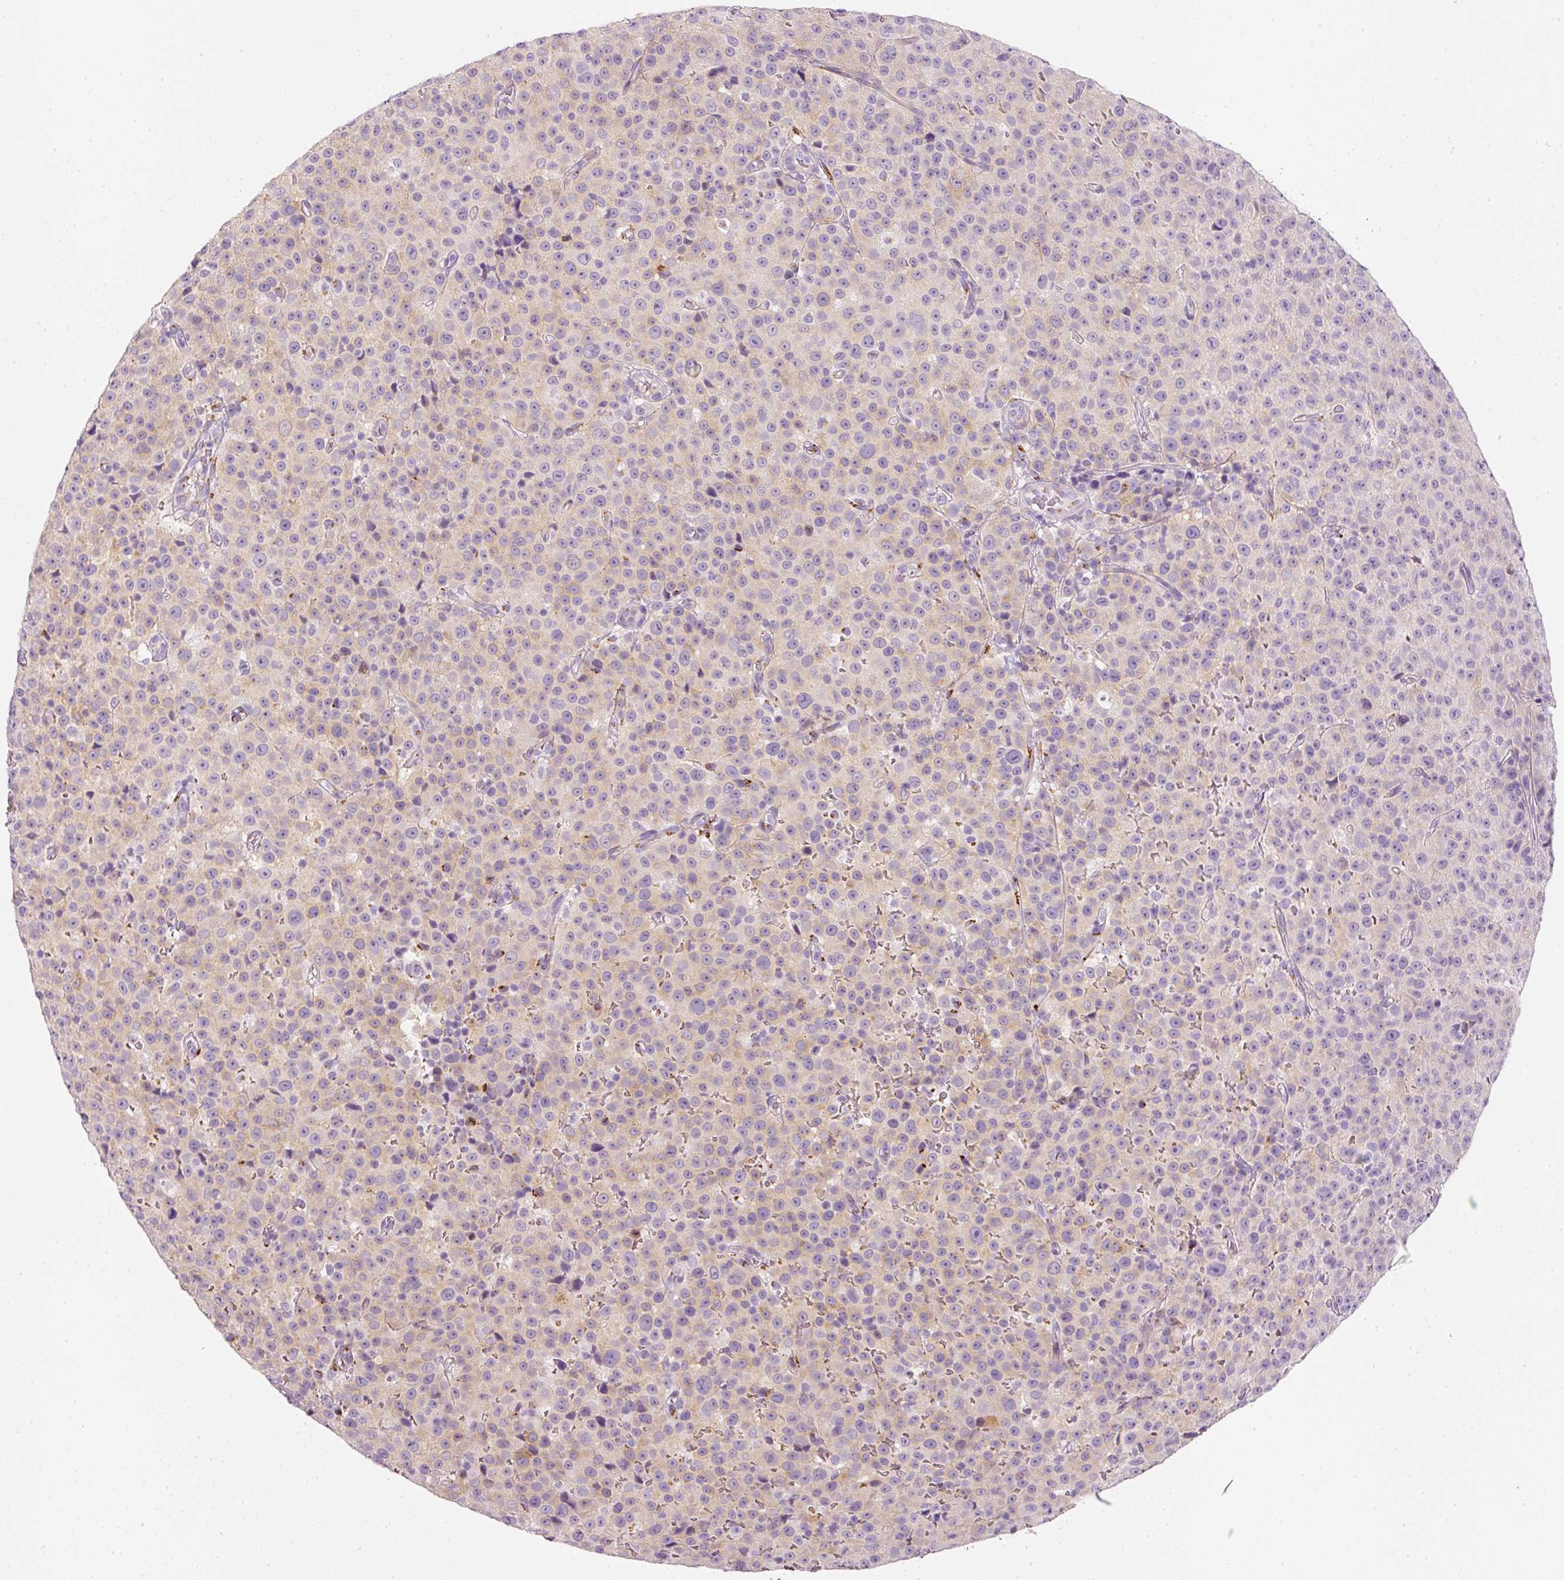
{"staining": {"intensity": "weak", "quantity": "25%-75%", "location": "cytoplasmic/membranous"}, "tissue": "melanoma", "cell_type": "Tumor cells", "image_type": "cancer", "snomed": [{"axis": "morphology", "description": "Malignant melanoma, Metastatic site"}, {"axis": "topography", "description": "Skin"}, {"axis": "topography", "description": "Lymph node"}], "caption": "Immunohistochemical staining of malignant melanoma (metastatic site) reveals low levels of weak cytoplasmic/membranous protein staining in approximately 25%-75% of tumor cells.", "gene": "PDXDC1", "patient": {"sex": "male", "age": 66}}